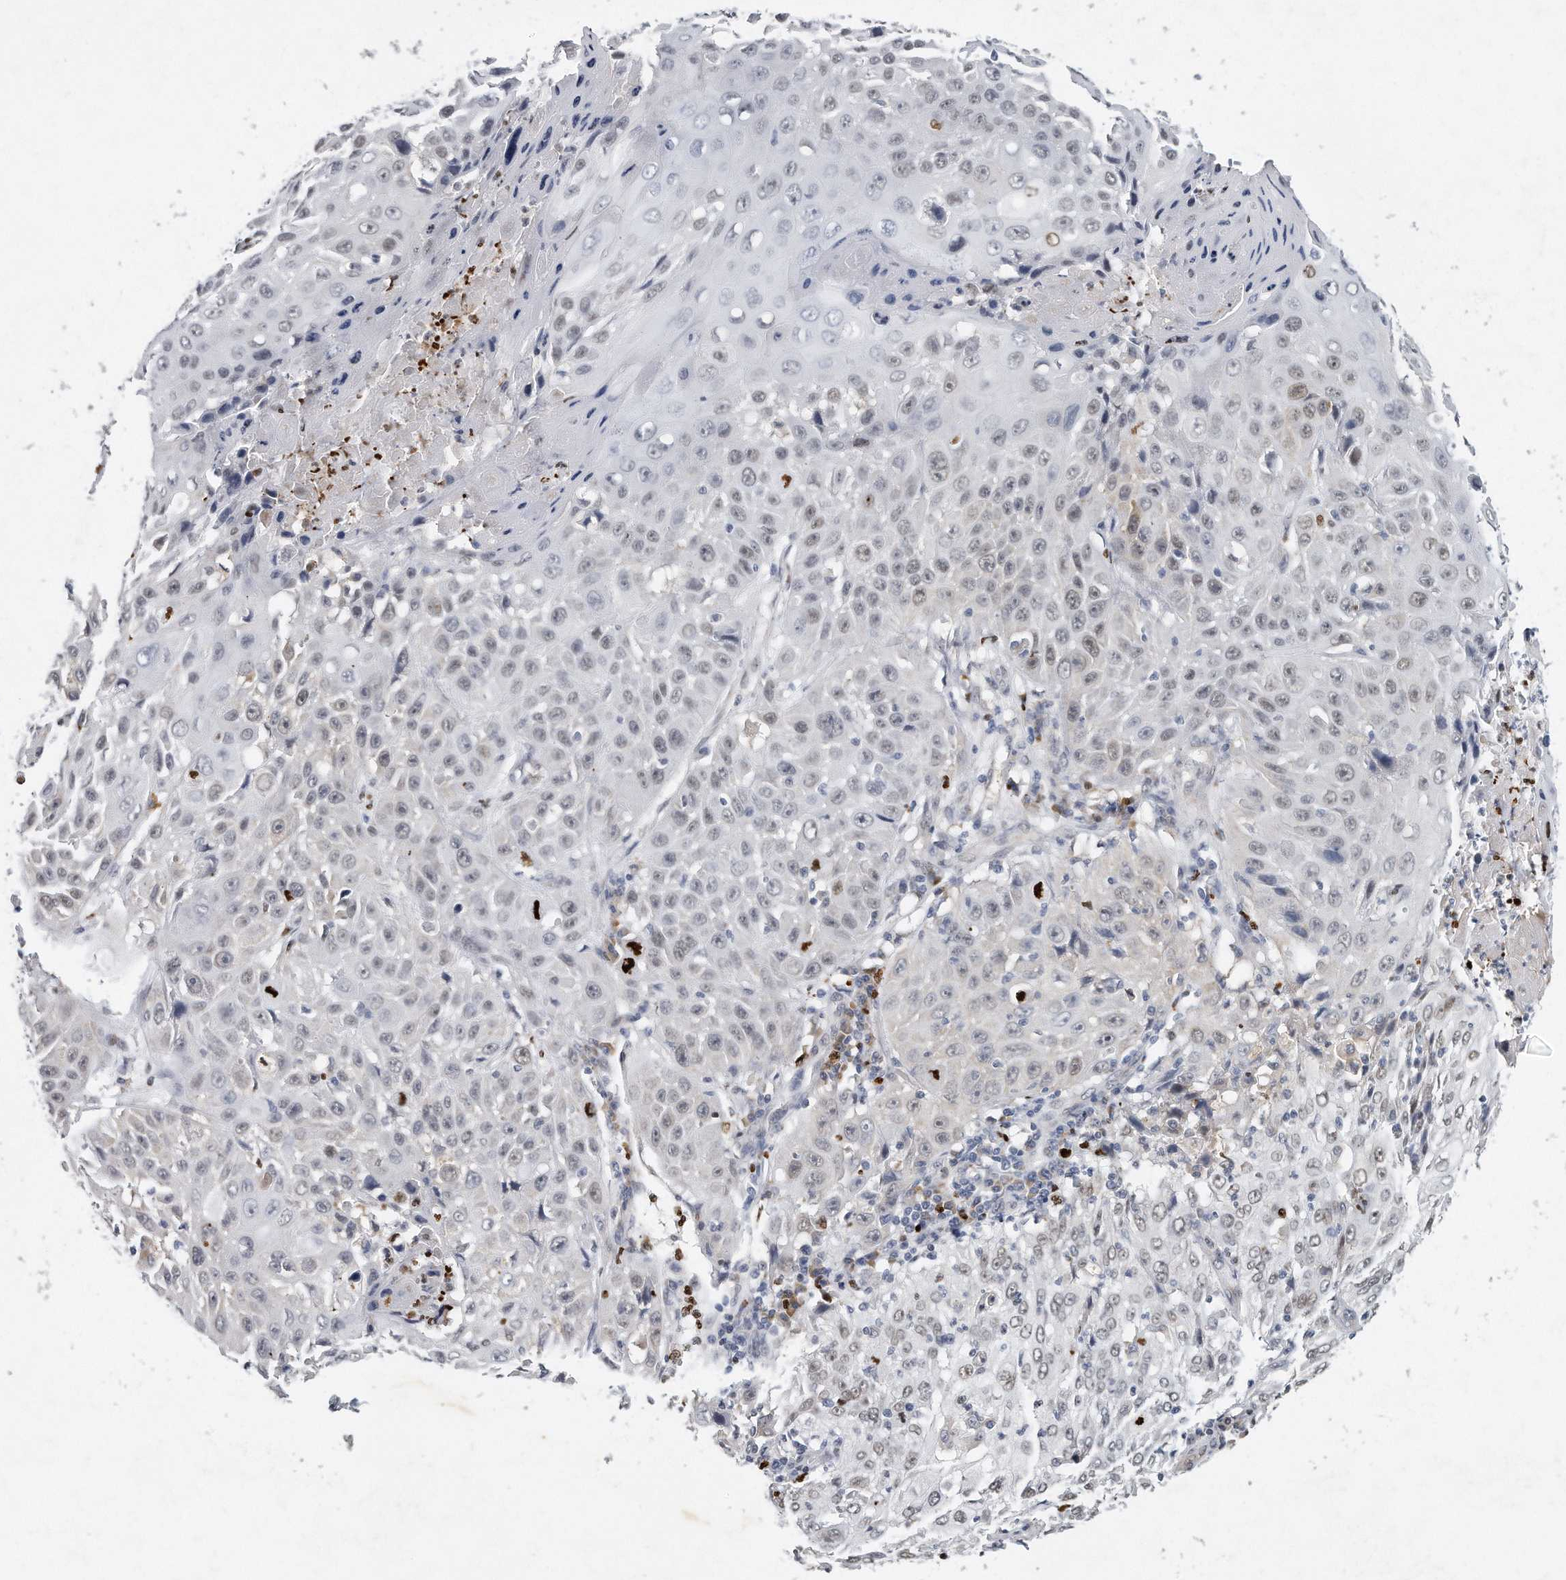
{"staining": {"intensity": "weak", "quantity": "25%-75%", "location": "nuclear"}, "tissue": "cervical cancer", "cell_type": "Tumor cells", "image_type": "cancer", "snomed": [{"axis": "morphology", "description": "Squamous cell carcinoma, NOS"}, {"axis": "topography", "description": "Cervix"}], "caption": "Immunohistochemistry (DAB) staining of squamous cell carcinoma (cervical) reveals weak nuclear protein positivity in about 25%-75% of tumor cells. The protein is stained brown, and the nuclei are stained in blue (DAB IHC with brightfield microscopy, high magnification).", "gene": "CTBP2", "patient": {"sex": "female", "age": 39}}